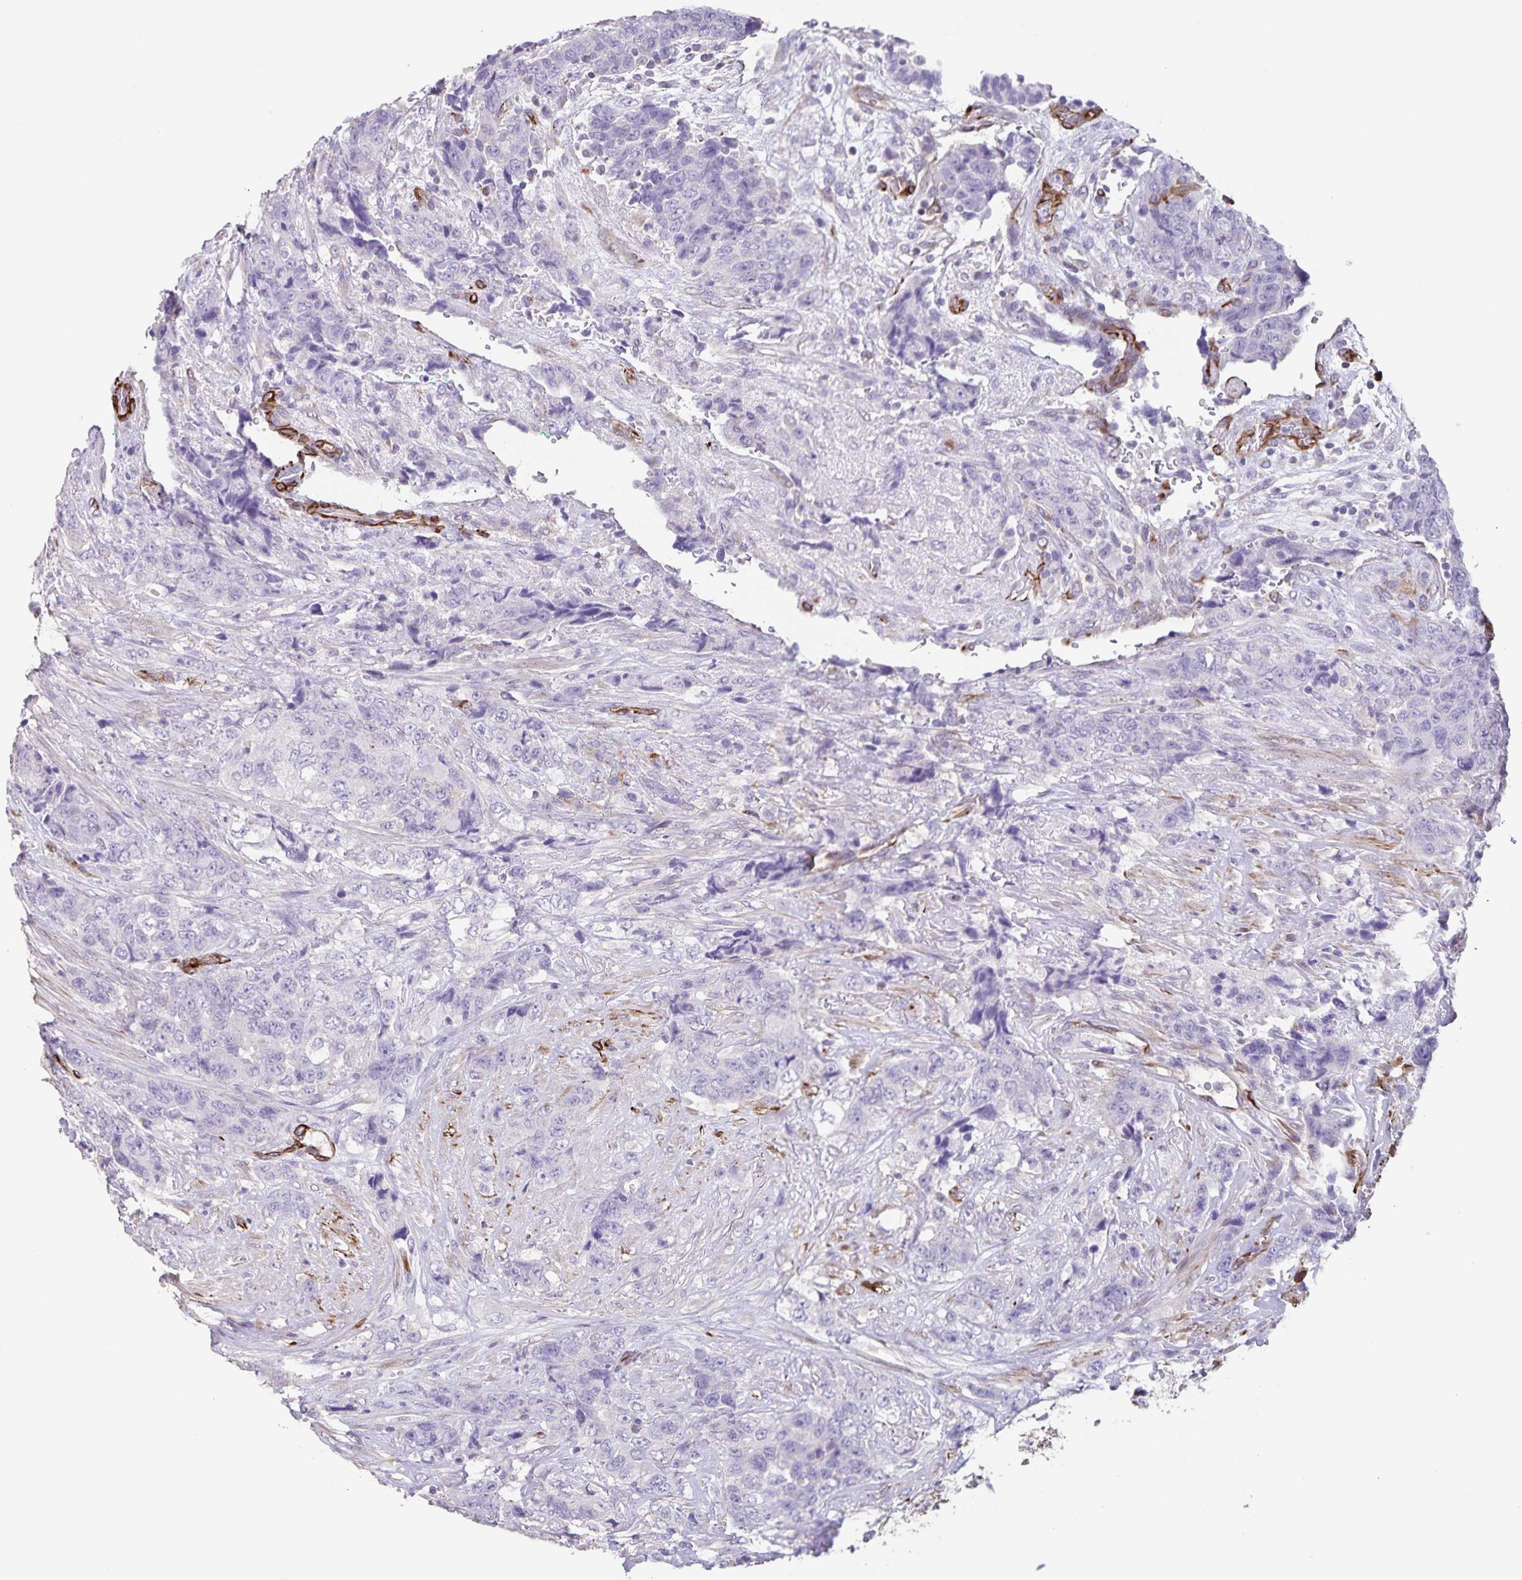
{"staining": {"intensity": "negative", "quantity": "none", "location": "none"}, "tissue": "urothelial cancer", "cell_type": "Tumor cells", "image_type": "cancer", "snomed": [{"axis": "morphology", "description": "Urothelial carcinoma, High grade"}, {"axis": "topography", "description": "Urinary bladder"}], "caption": "Urothelial cancer was stained to show a protein in brown. There is no significant expression in tumor cells. Brightfield microscopy of immunohistochemistry stained with DAB (brown) and hematoxylin (blue), captured at high magnification.", "gene": "SYNM", "patient": {"sex": "female", "age": 78}}